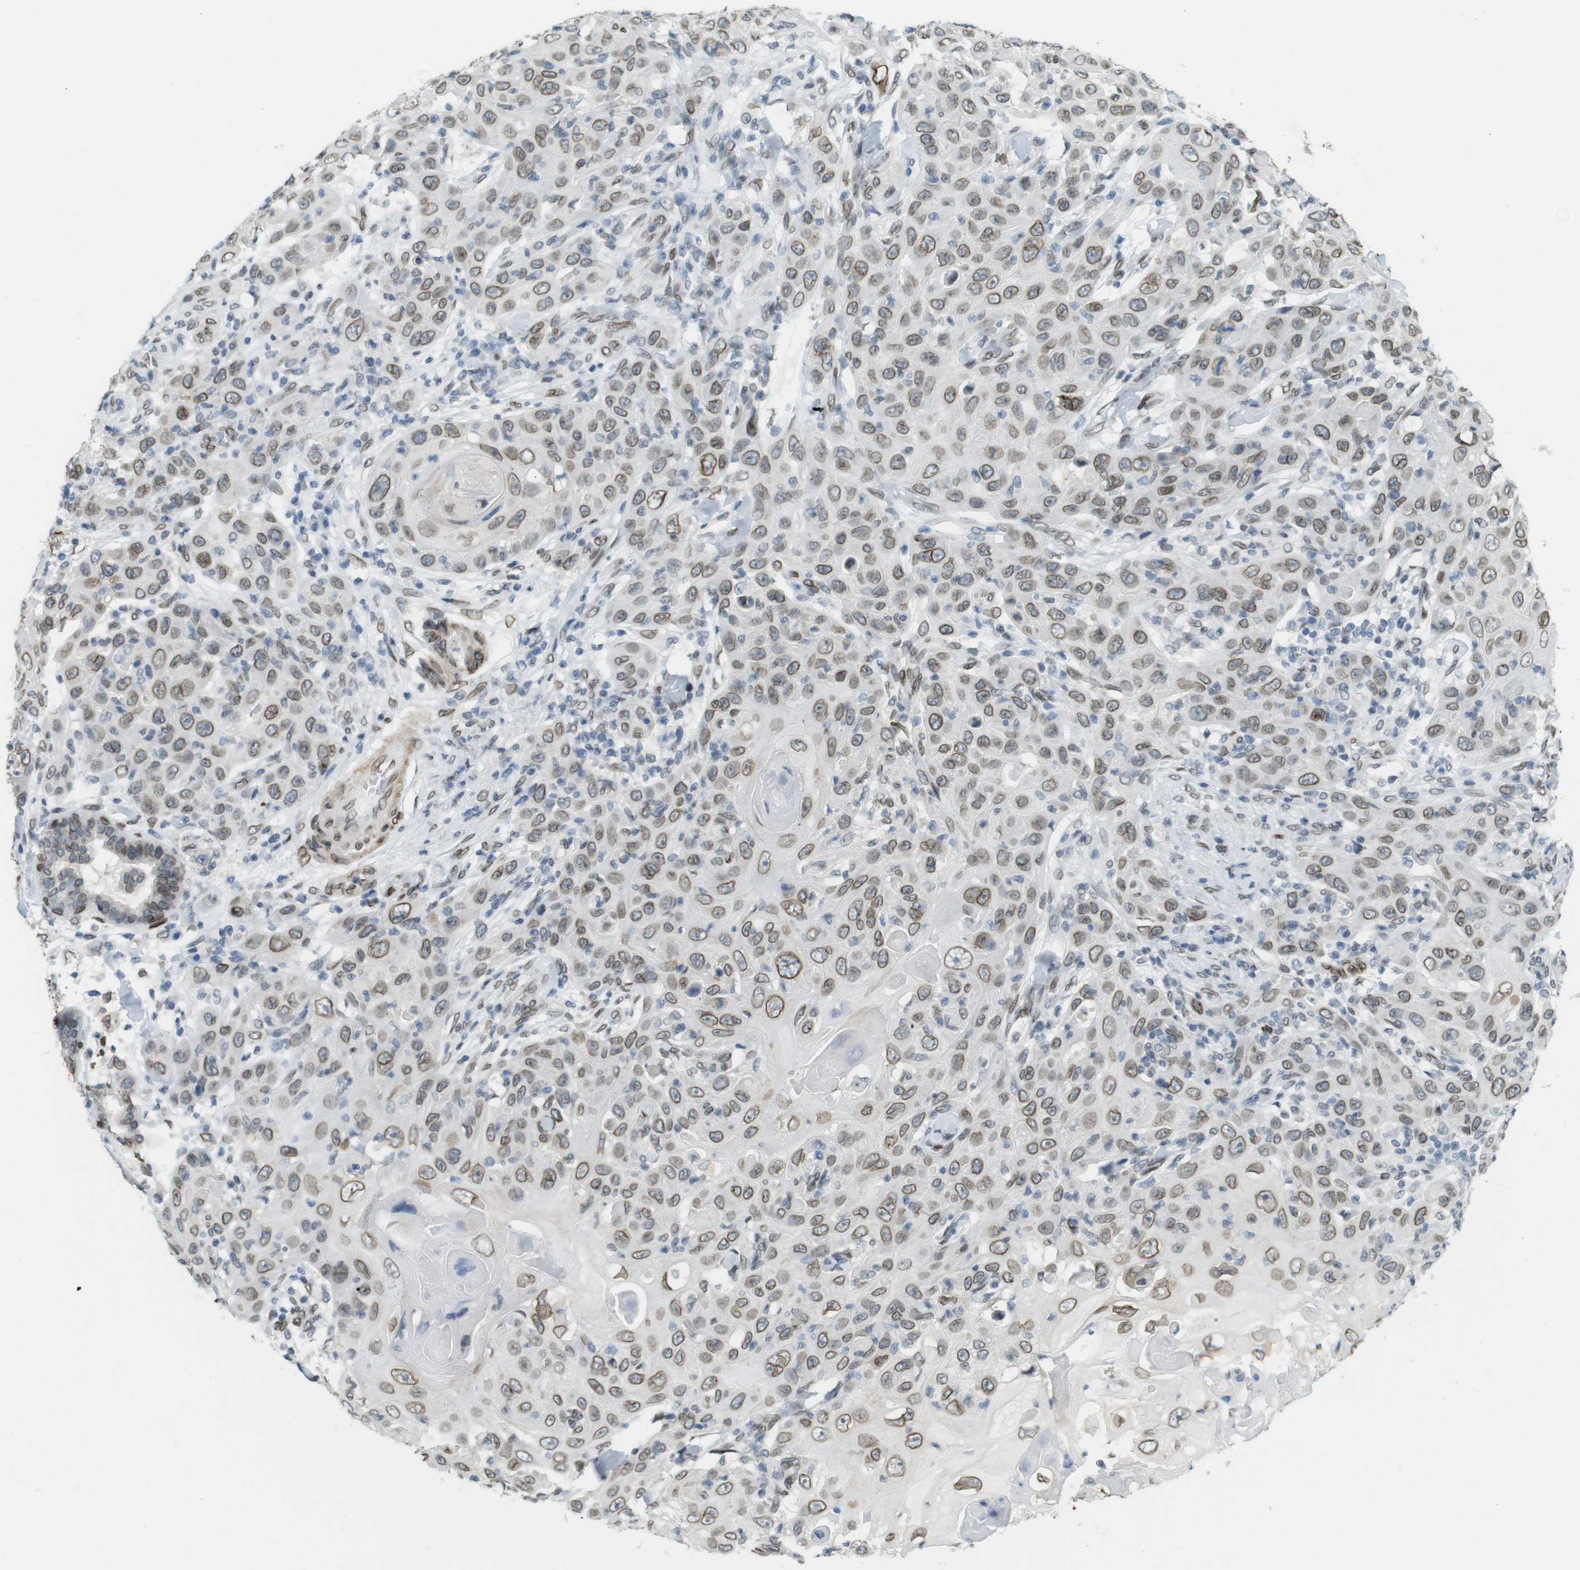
{"staining": {"intensity": "moderate", "quantity": ">75%", "location": "cytoplasmic/membranous,nuclear"}, "tissue": "skin cancer", "cell_type": "Tumor cells", "image_type": "cancer", "snomed": [{"axis": "morphology", "description": "Squamous cell carcinoma, NOS"}, {"axis": "topography", "description": "Skin"}], "caption": "IHC (DAB (3,3'-diaminobenzidine)) staining of skin cancer displays moderate cytoplasmic/membranous and nuclear protein positivity in about >75% of tumor cells.", "gene": "ARL6IP6", "patient": {"sex": "female", "age": 88}}